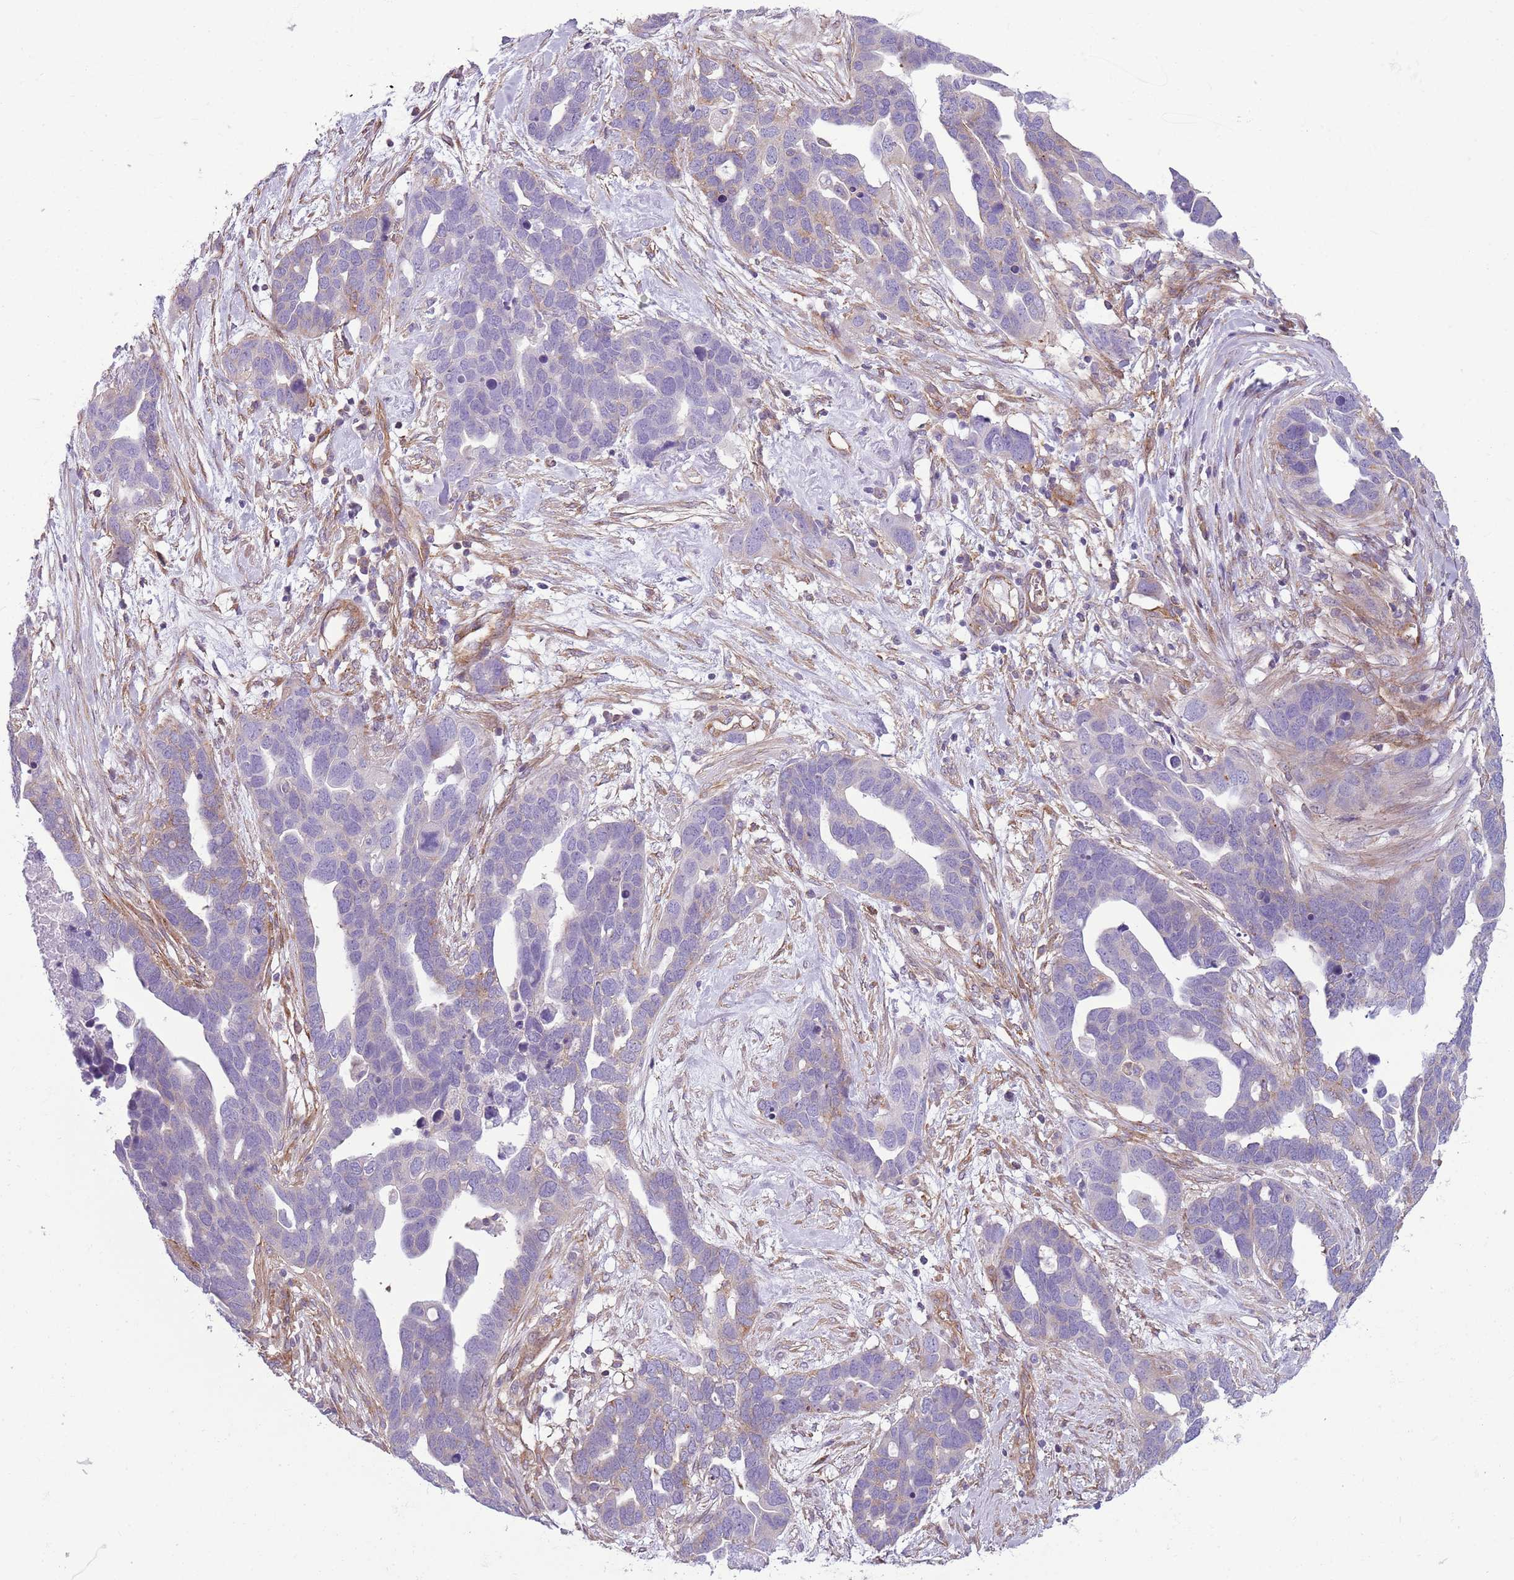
{"staining": {"intensity": "moderate", "quantity": "25%-75%", "location": "cytoplasmic/membranous"}, "tissue": "ovarian cancer", "cell_type": "Tumor cells", "image_type": "cancer", "snomed": [{"axis": "morphology", "description": "Cystadenocarcinoma, serous, NOS"}, {"axis": "topography", "description": "Ovary"}], "caption": "Immunohistochemical staining of ovarian cancer (serous cystadenocarcinoma) displays medium levels of moderate cytoplasmic/membranous protein staining in approximately 25%-75% of tumor cells.", "gene": "SNX1", "patient": {"sex": "female", "age": 54}}